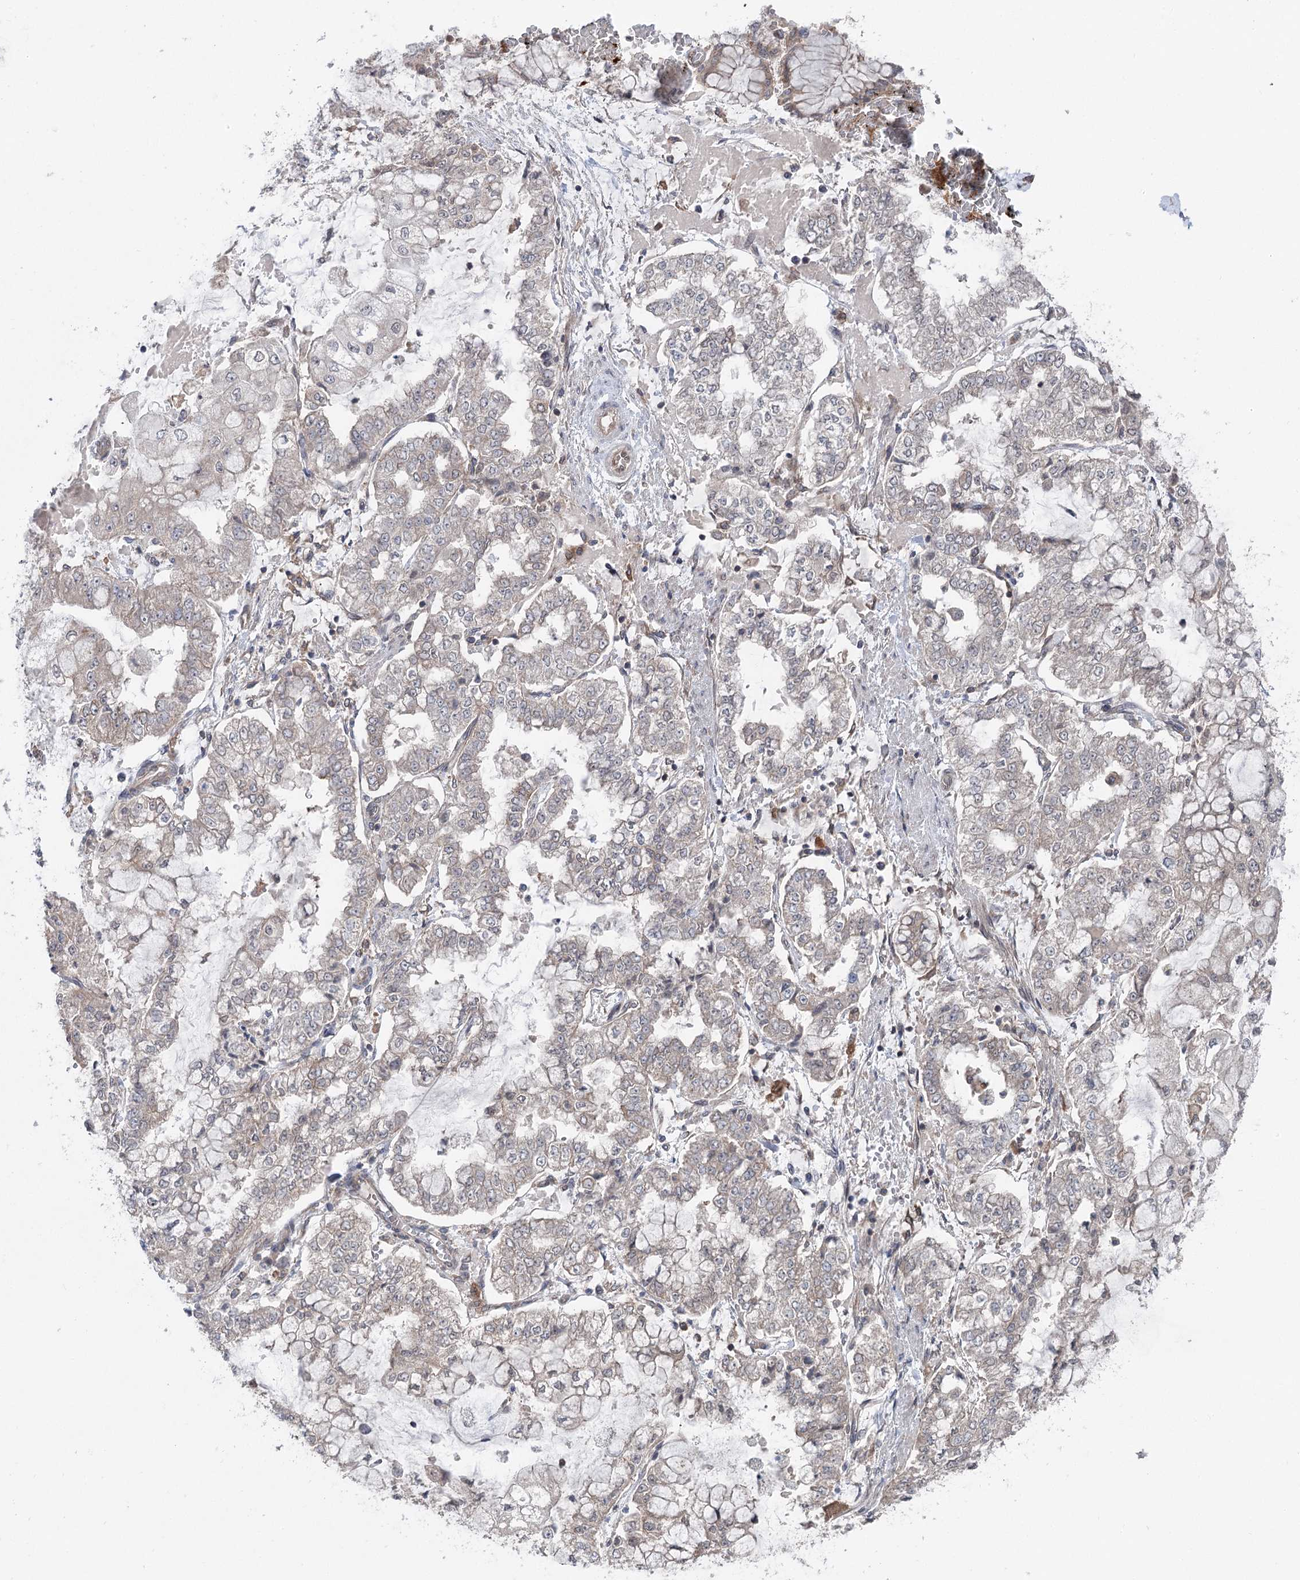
{"staining": {"intensity": "negative", "quantity": "none", "location": "none"}, "tissue": "stomach cancer", "cell_type": "Tumor cells", "image_type": "cancer", "snomed": [{"axis": "morphology", "description": "Adenocarcinoma, NOS"}, {"axis": "topography", "description": "Stomach"}], "caption": "This is a photomicrograph of immunohistochemistry (IHC) staining of stomach cancer, which shows no positivity in tumor cells.", "gene": "PPP1R21", "patient": {"sex": "male", "age": 76}}